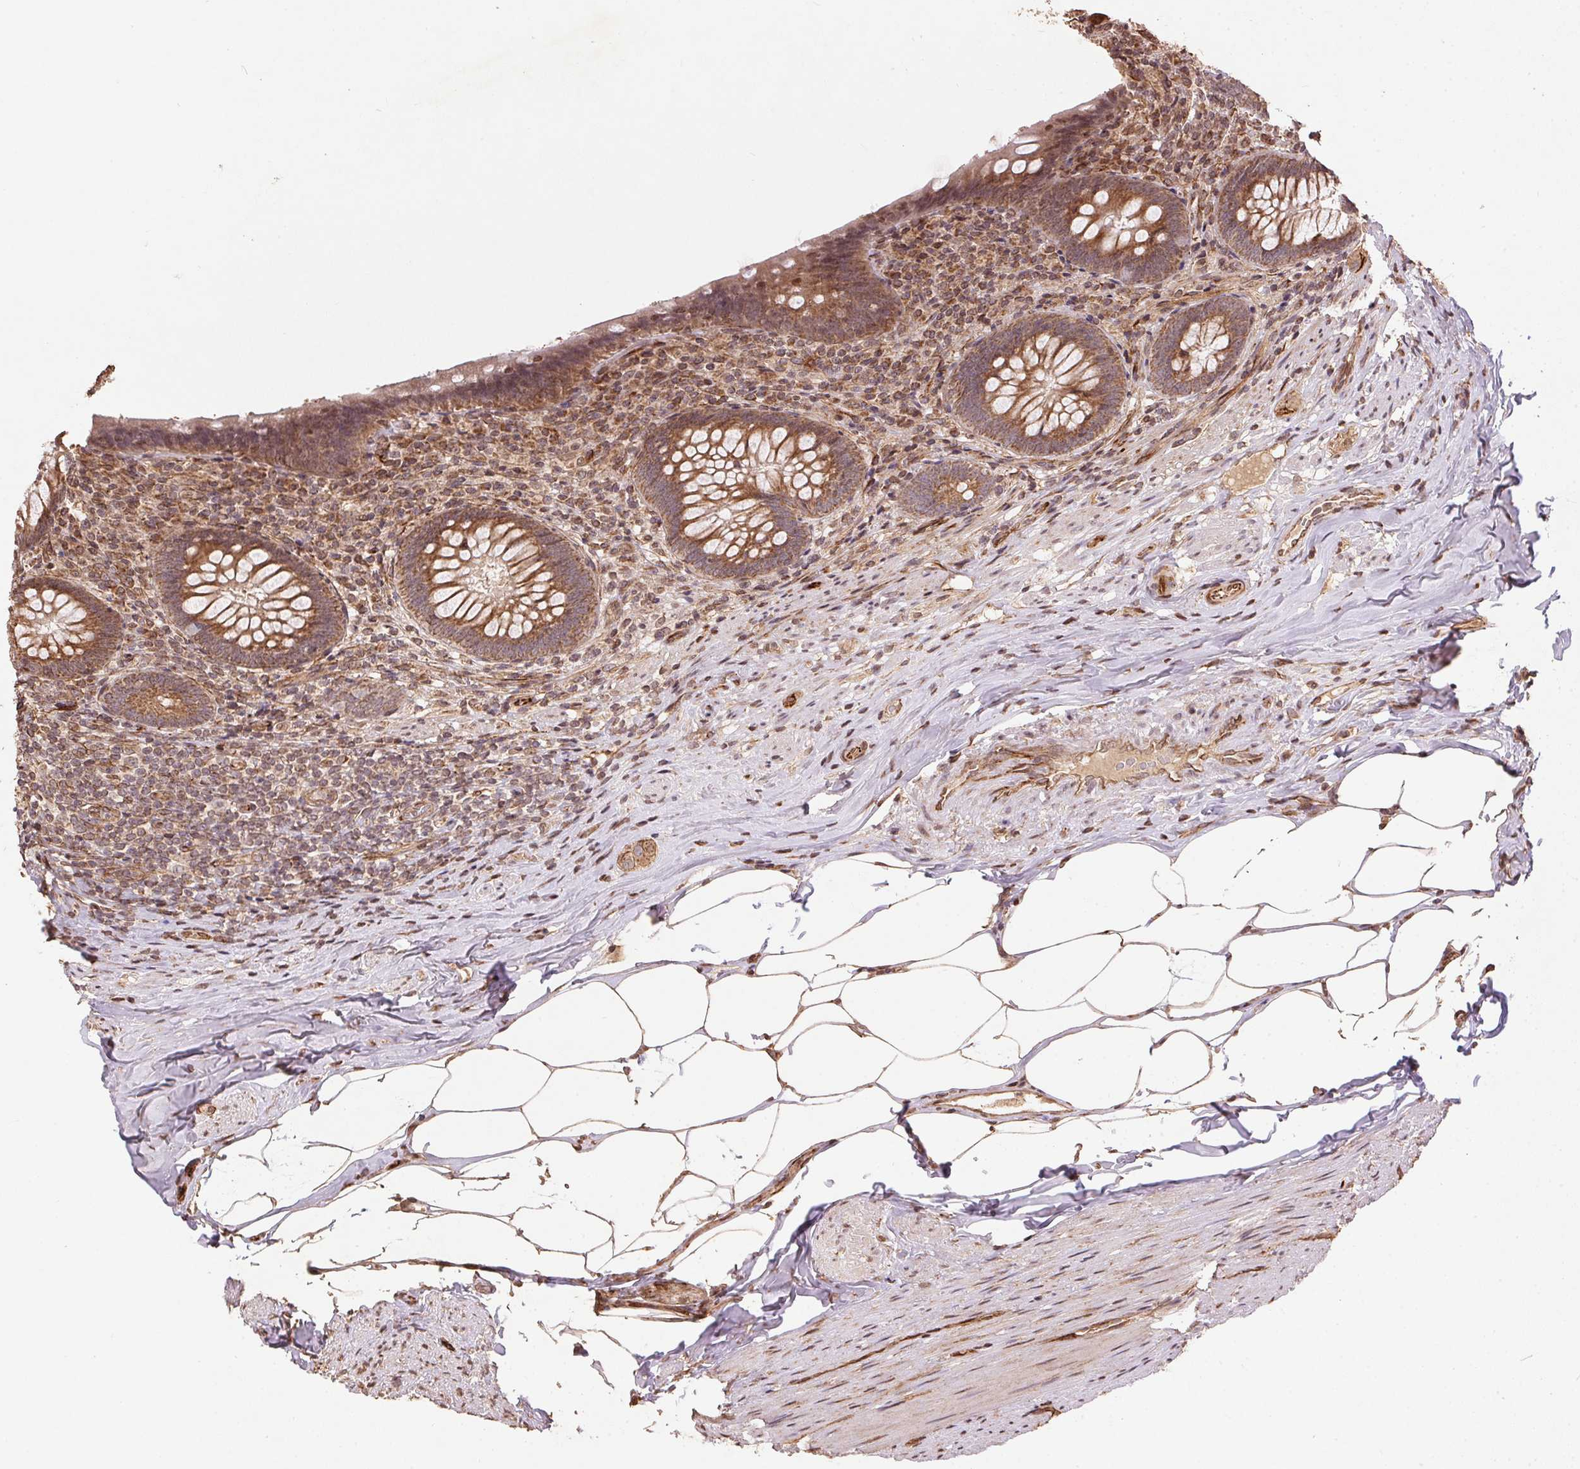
{"staining": {"intensity": "moderate", "quantity": ">75%", "location": "cytoplasmic/membranous"}, "tissue": "appendix", "cell_type": "Glandular cells", "image_type": "normal", "snomed": [{"axis": "morphology", "description": "Normal tissue, NOS"}, {"axis": "topography", "description": "Appendix"}], "caption": "Immunohistochemistry image of benign appendix: human appendix stained using immunohistochemistry (IHC) demonstrates medium levels of moderate protein expression localized specifically in the cytoplasmic/membranous of glandular cells, appearing as a cytoplasmic/membranous brown color.", "gene": "SPRED2", "patient": {"sex": "male", "age": 47}}